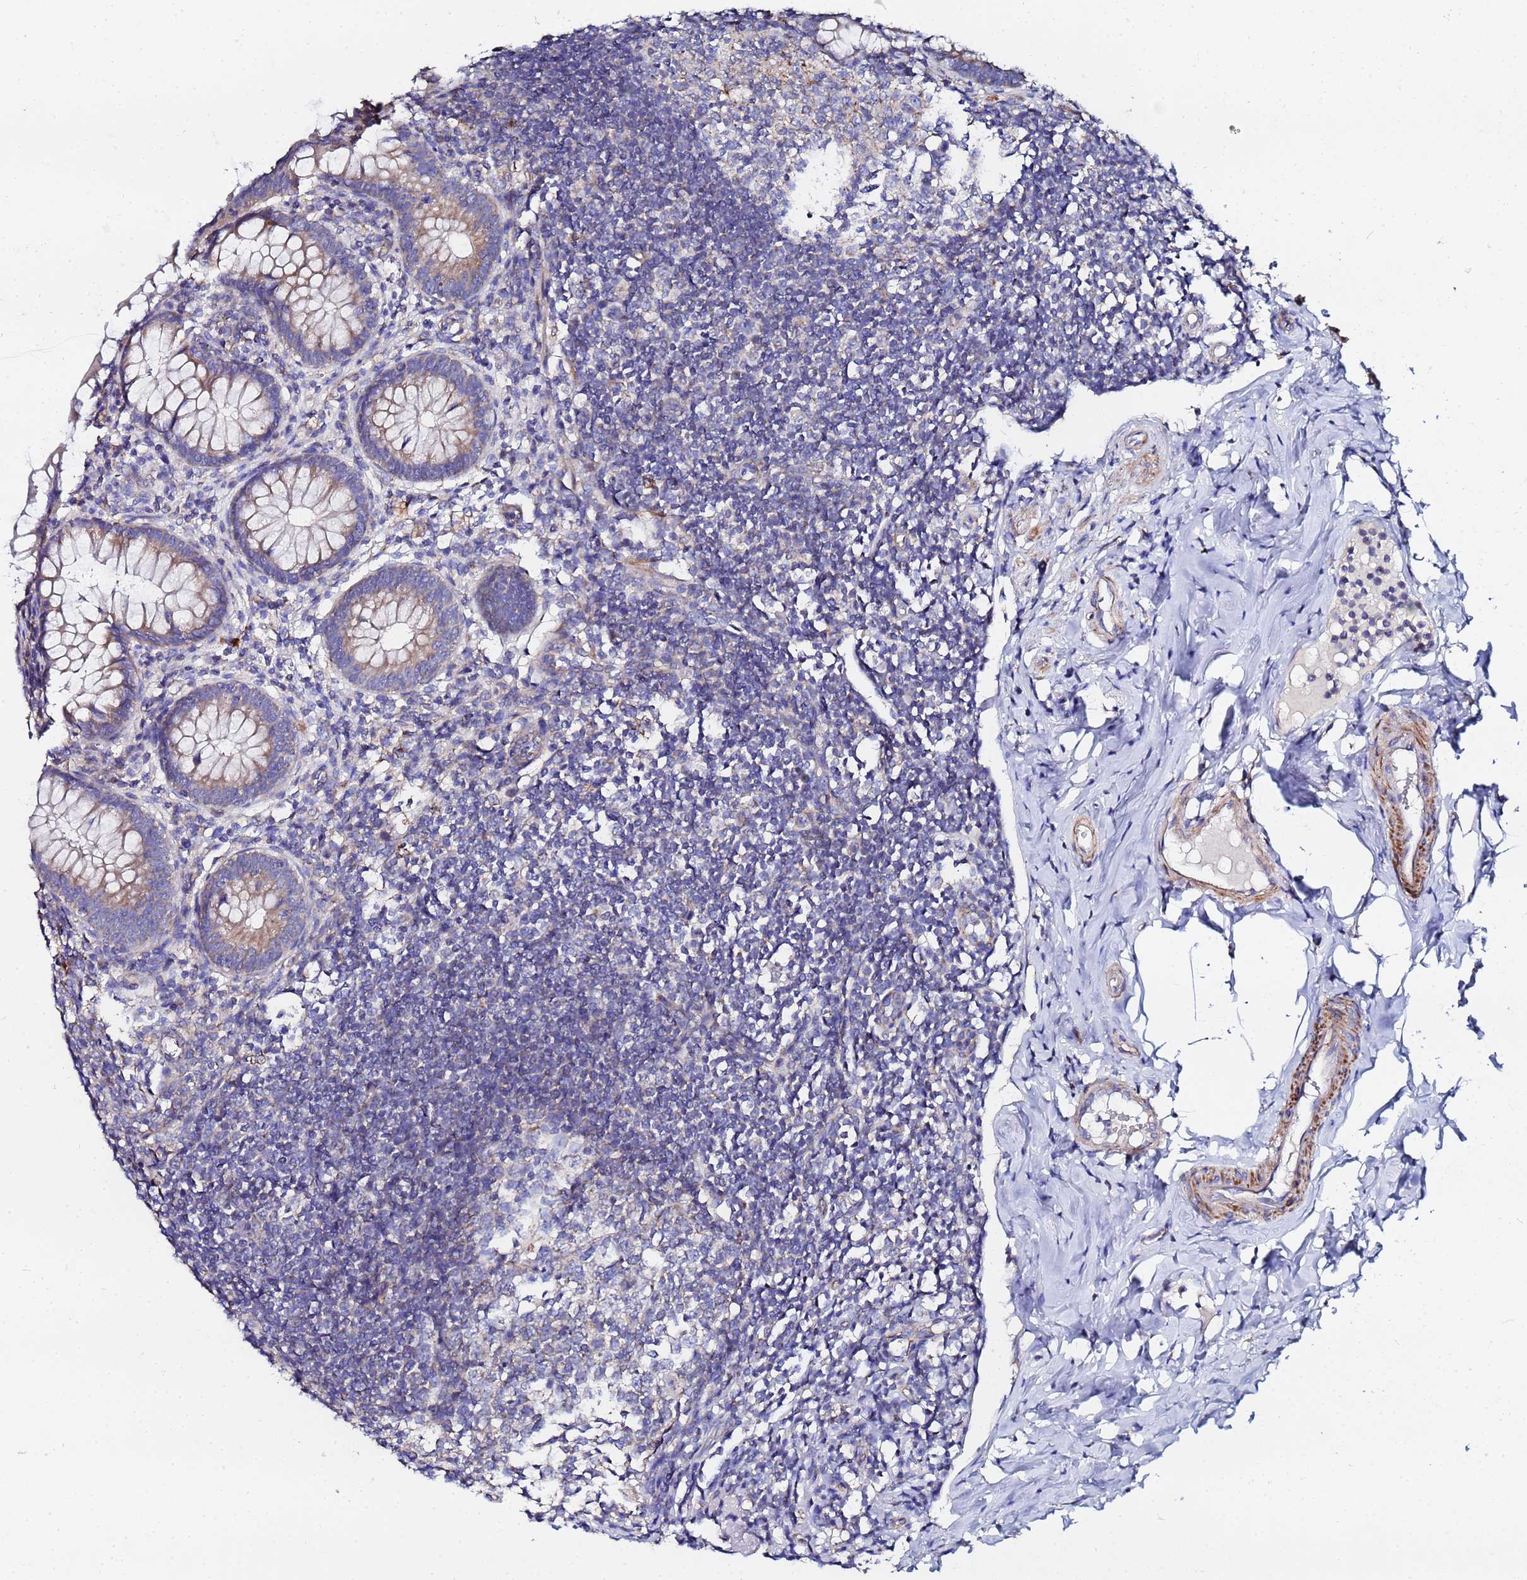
{"staining": {"intensity": "weak", "quantity": ">75%", "location": "cytoplasmic/membranous"}, "tissue": "appendix", "cell_type": "Glandular cells", "image_type": "normal", "snomed": [{"axis": "morphology", "description": "Normal tissue, NOS"}, {"axis": "topography", "description": "Appendix"}], "caption": "The micrograph exhibits a brown stain indicating the presence of a protein in the cytoplasmic/membranous of glandular cells in appendix. Nuclei are stained in blue.", "gene": "FAHD2A", "patient": {"sex": "female", "age": 33}}